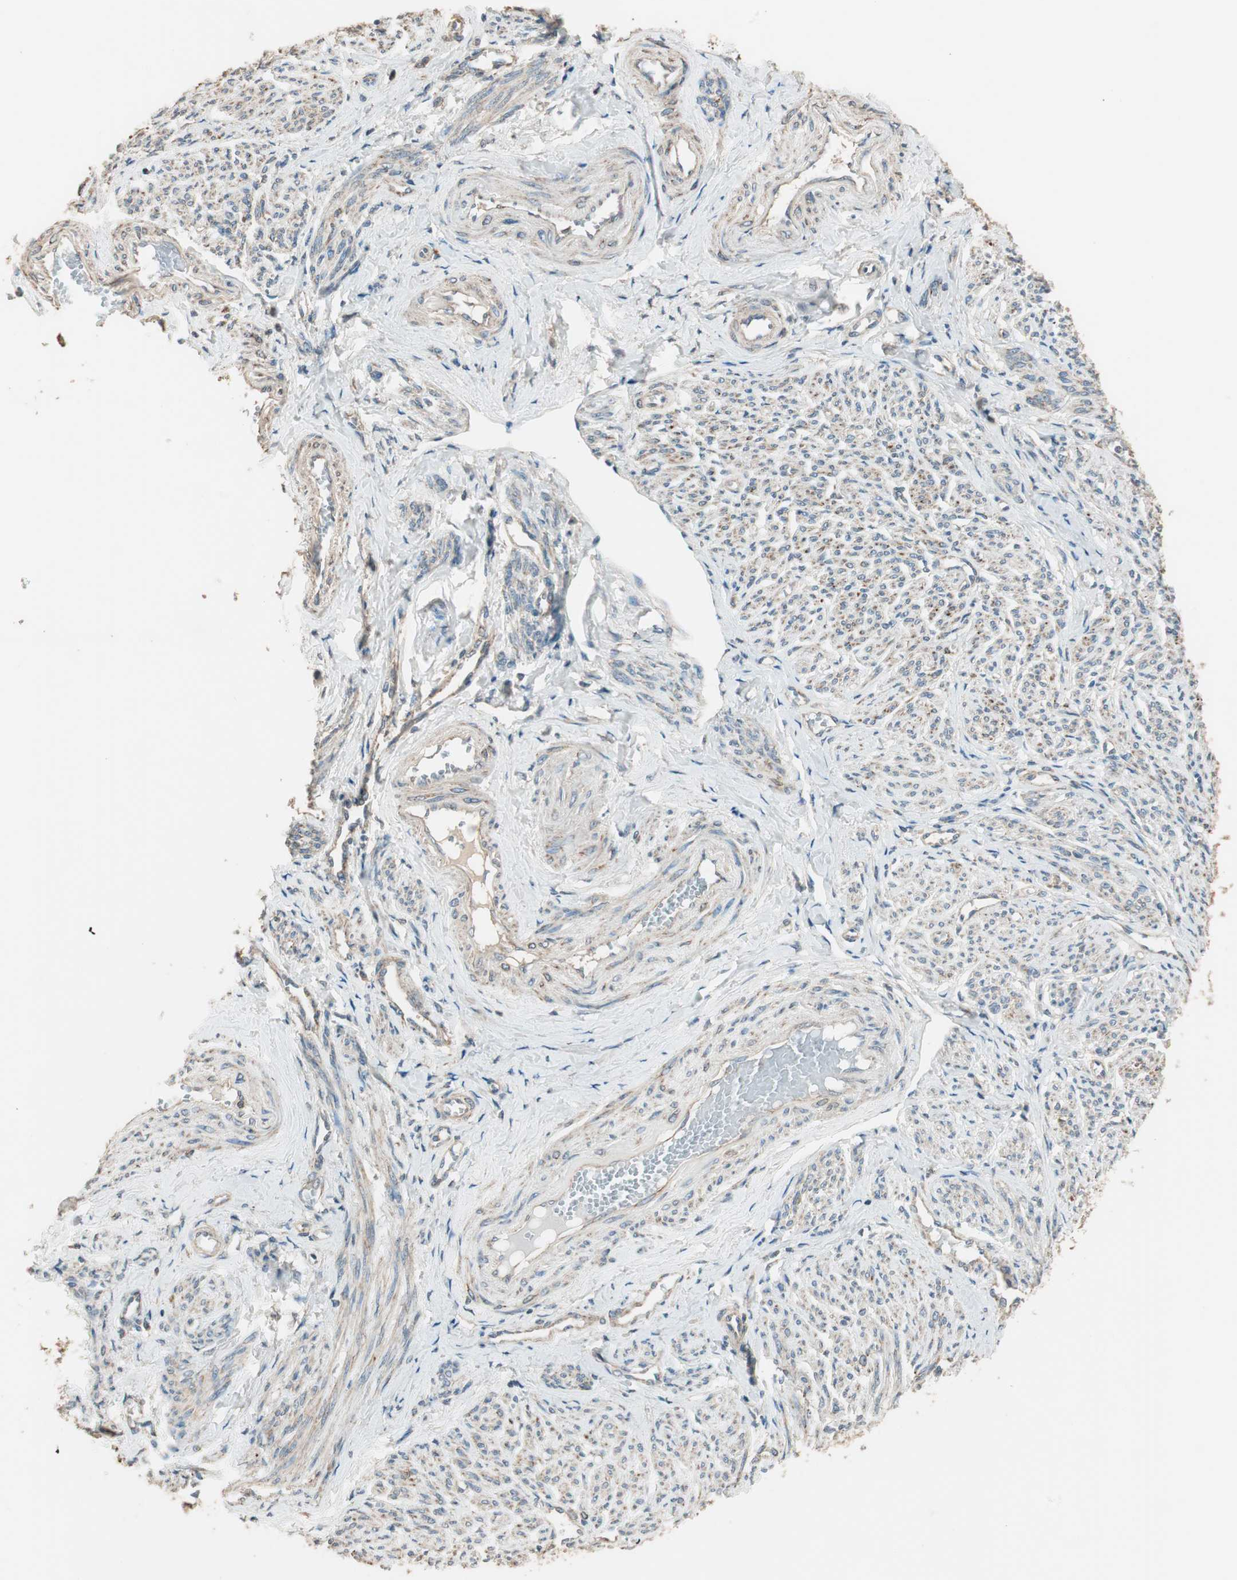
{"staining": {"intensity": "weak", "quantity": ">75%", "location": "cytoplasmic/membranous"}, "tissue": "smooth muscle", "cell_type": "Smooth muscle cells", "image_type": "normal", "snomed": [{"axis": "morphology", "description": "Normal tissue, NOS"}, {"axis": "topography", "description": "Smooth muscle"}], "caption": "The immunohistochemical stain highlights weak cytoplasmic/membranous positivity in smooth muscle cells of normal smooth muscle.", "gene": "TRIM21", "patient": {"sex": "female", "age": 65}}